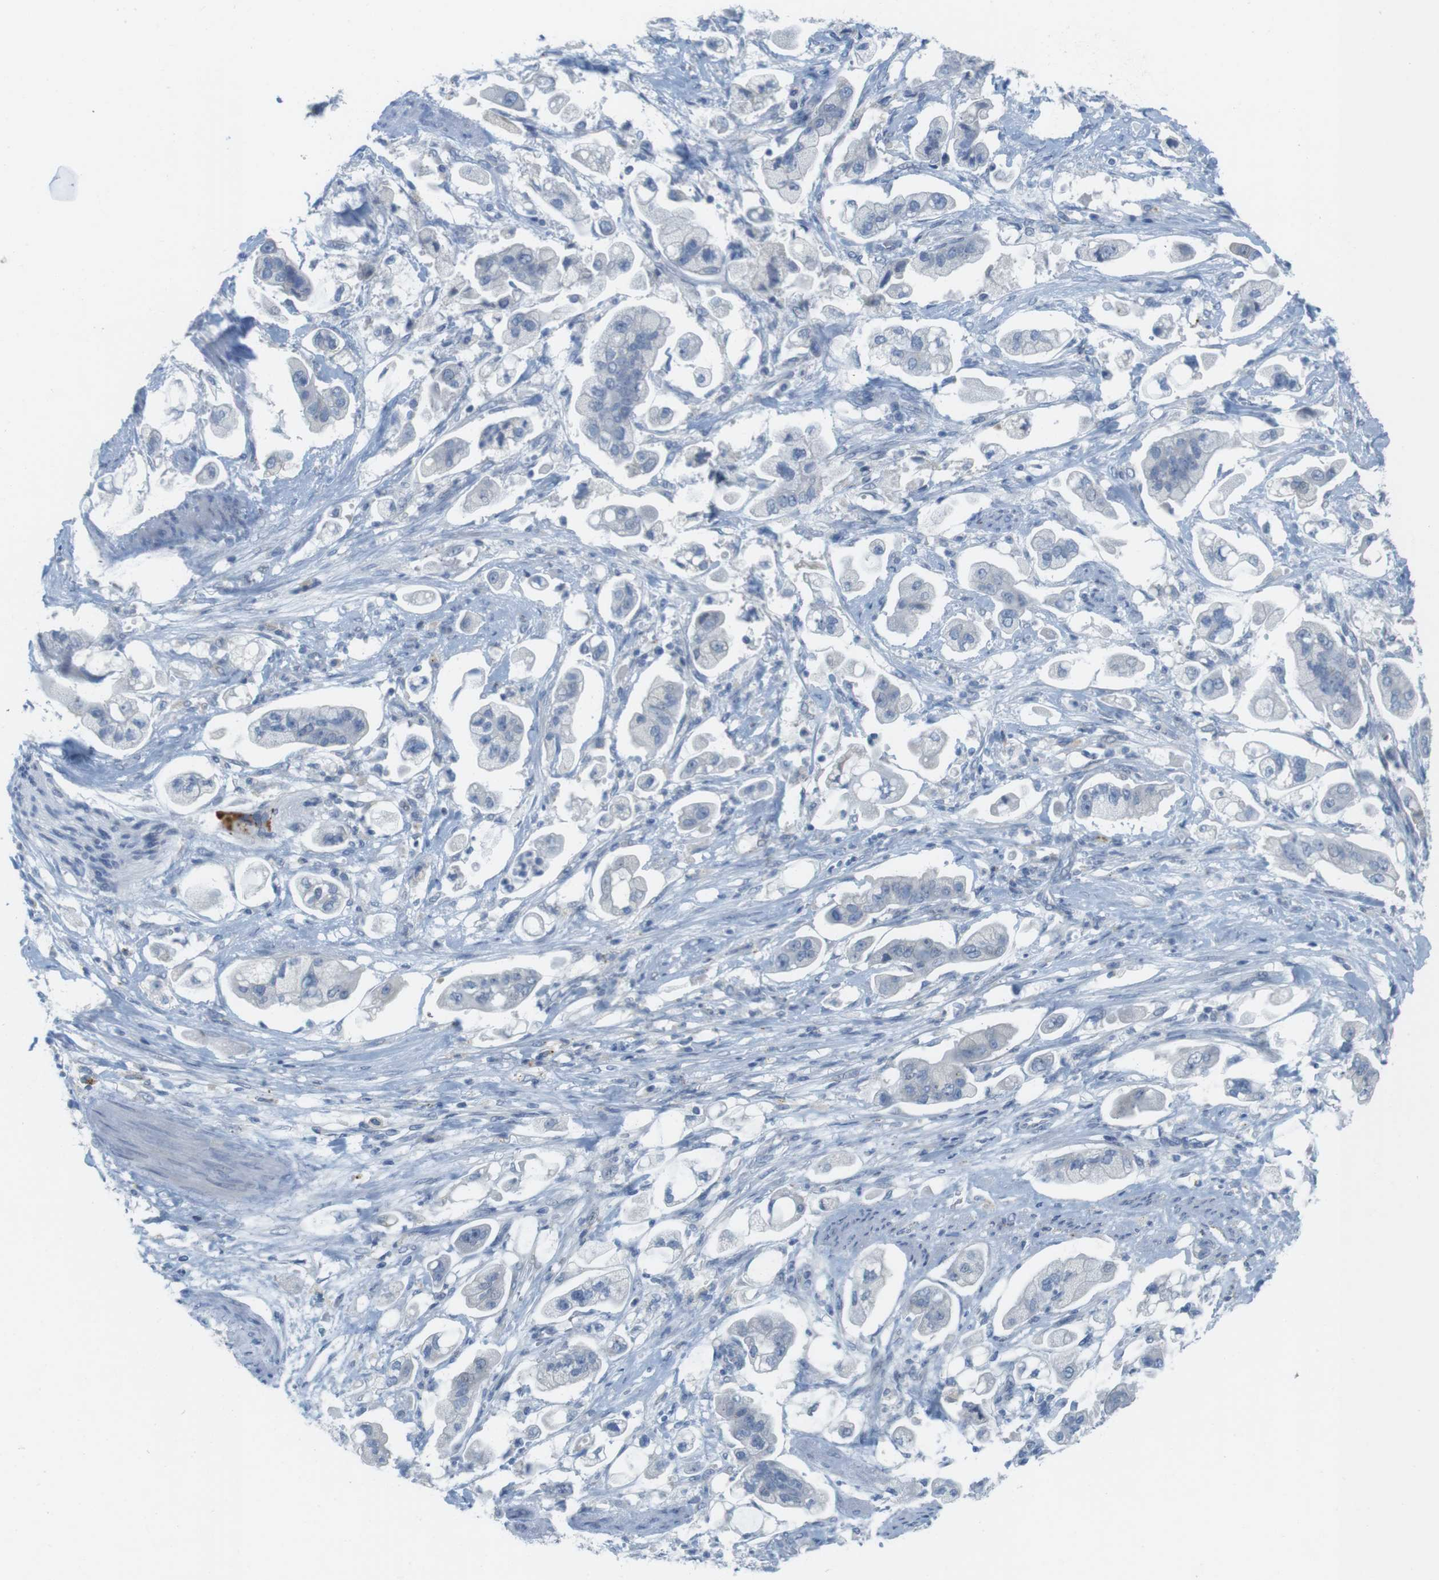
{"staining": {"intensity": "negative", "quantity": "none", "location": "none"}, "tissue": "stomach cancer", "cell_type": "Tumor cells", "image_type": "cancer", "snomed": [{"axis": "morphology", "description": "Adenocarcinoma, NOS"}, {"axis": "topography", "description": "Stomach"}], "caption": "Immunohistochemistry (IHC) image of human stomach cancer (adenocarcinoma) stained for a protein (brown), which exhibits no expression in tumor cells. (DAB (3,3'-diaminobenzidine) IHC, high magnification).", "gene": "YIPF1", "patient": {"sex": "male", "age": 62}}